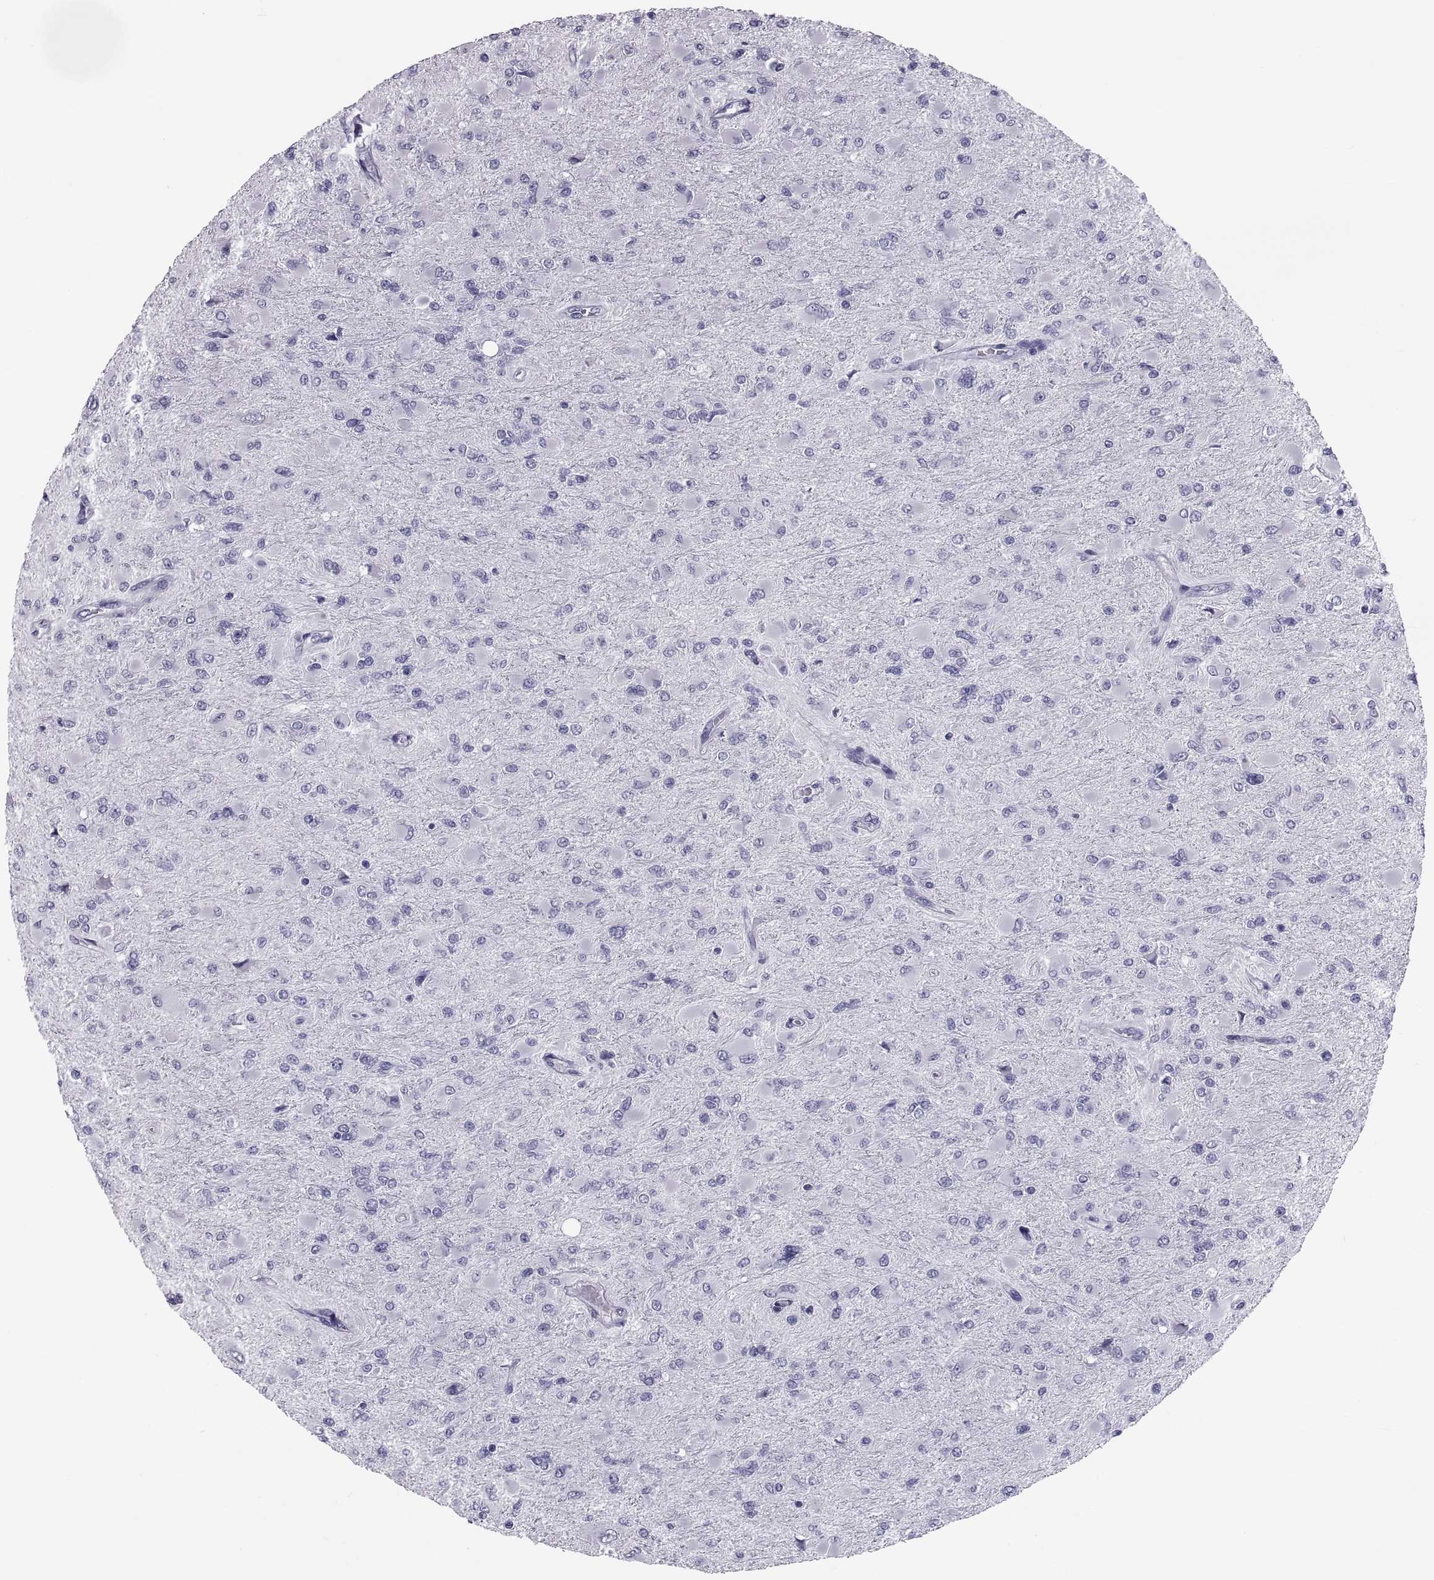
{"staining": {"intensity": "negative", "quantity": "none", "location": "none"}, "tissue": "glioma", "cell_type": "Tumor cells", "image_type": "cancer", "snomed": [{"axis": "morphology", "description": "Glioma, malignant, High grade"}, {"axis": "topography", "description": "Cerebral cortex"}], "caption": "Malignant glioma (high-grade) was stained to show a protein in brown. There is no significant staining in tumor cells.", "gene": "CRISP1", "patient": {"sex": "female", "age": 36}}